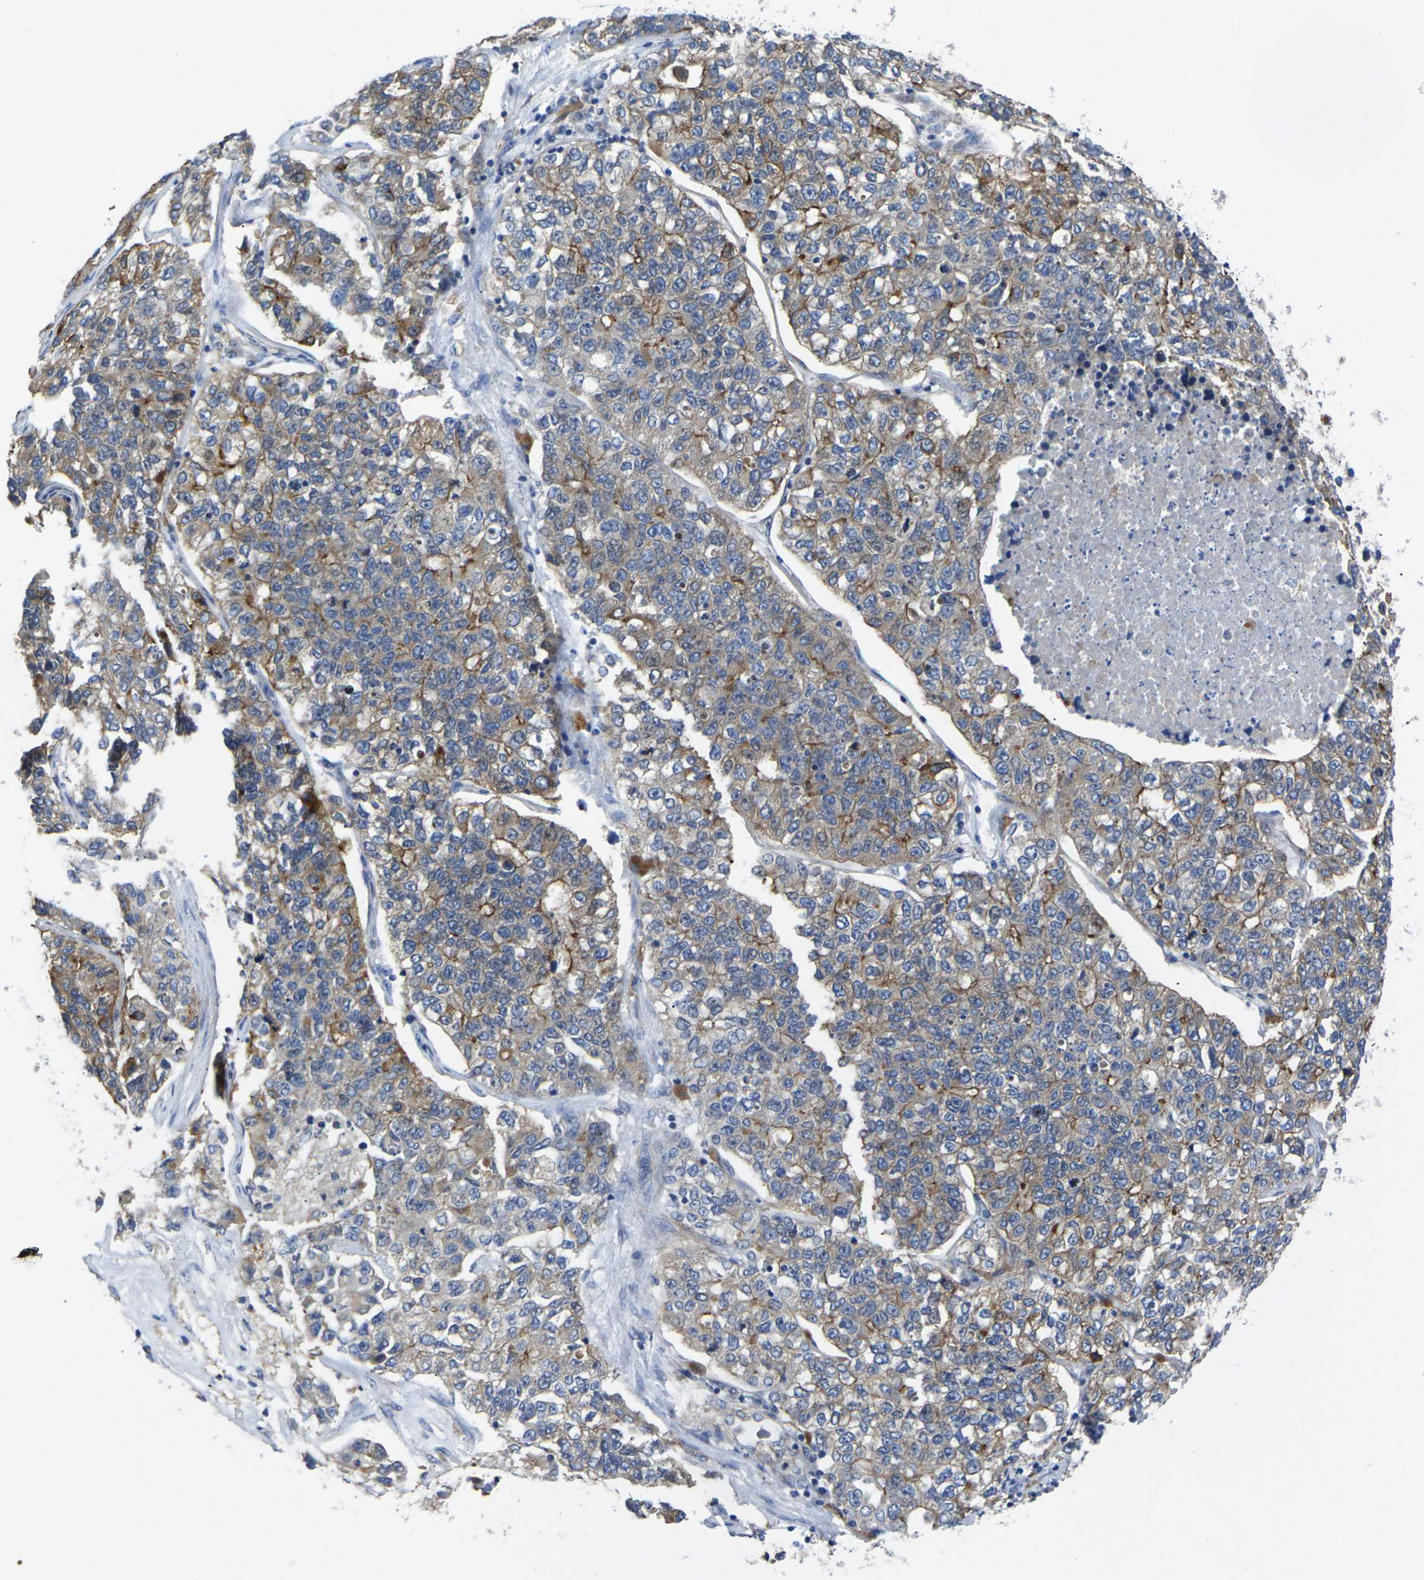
{"staining": {"intensity": "moderate", "quantity": ">75%", "location": "cytoplasmic/membranous"}, "tissue": "lung cancer", "cell_type": "Tumor cells", "image_type": "cancer", "snomed": [{"axis": "morphology", "description": "Adenocarcinoma, NOS"}, {"axis": "topography", "description": "Lung"}], "caption": "Brown immunohistochemical staining in human lung adenocarcinoma shows moderate cytoplasmic/membranous positivity in about >75% of tumor cells.", "gene": "SCNN1A", "patient": {"sex": "male", "age": 49}}